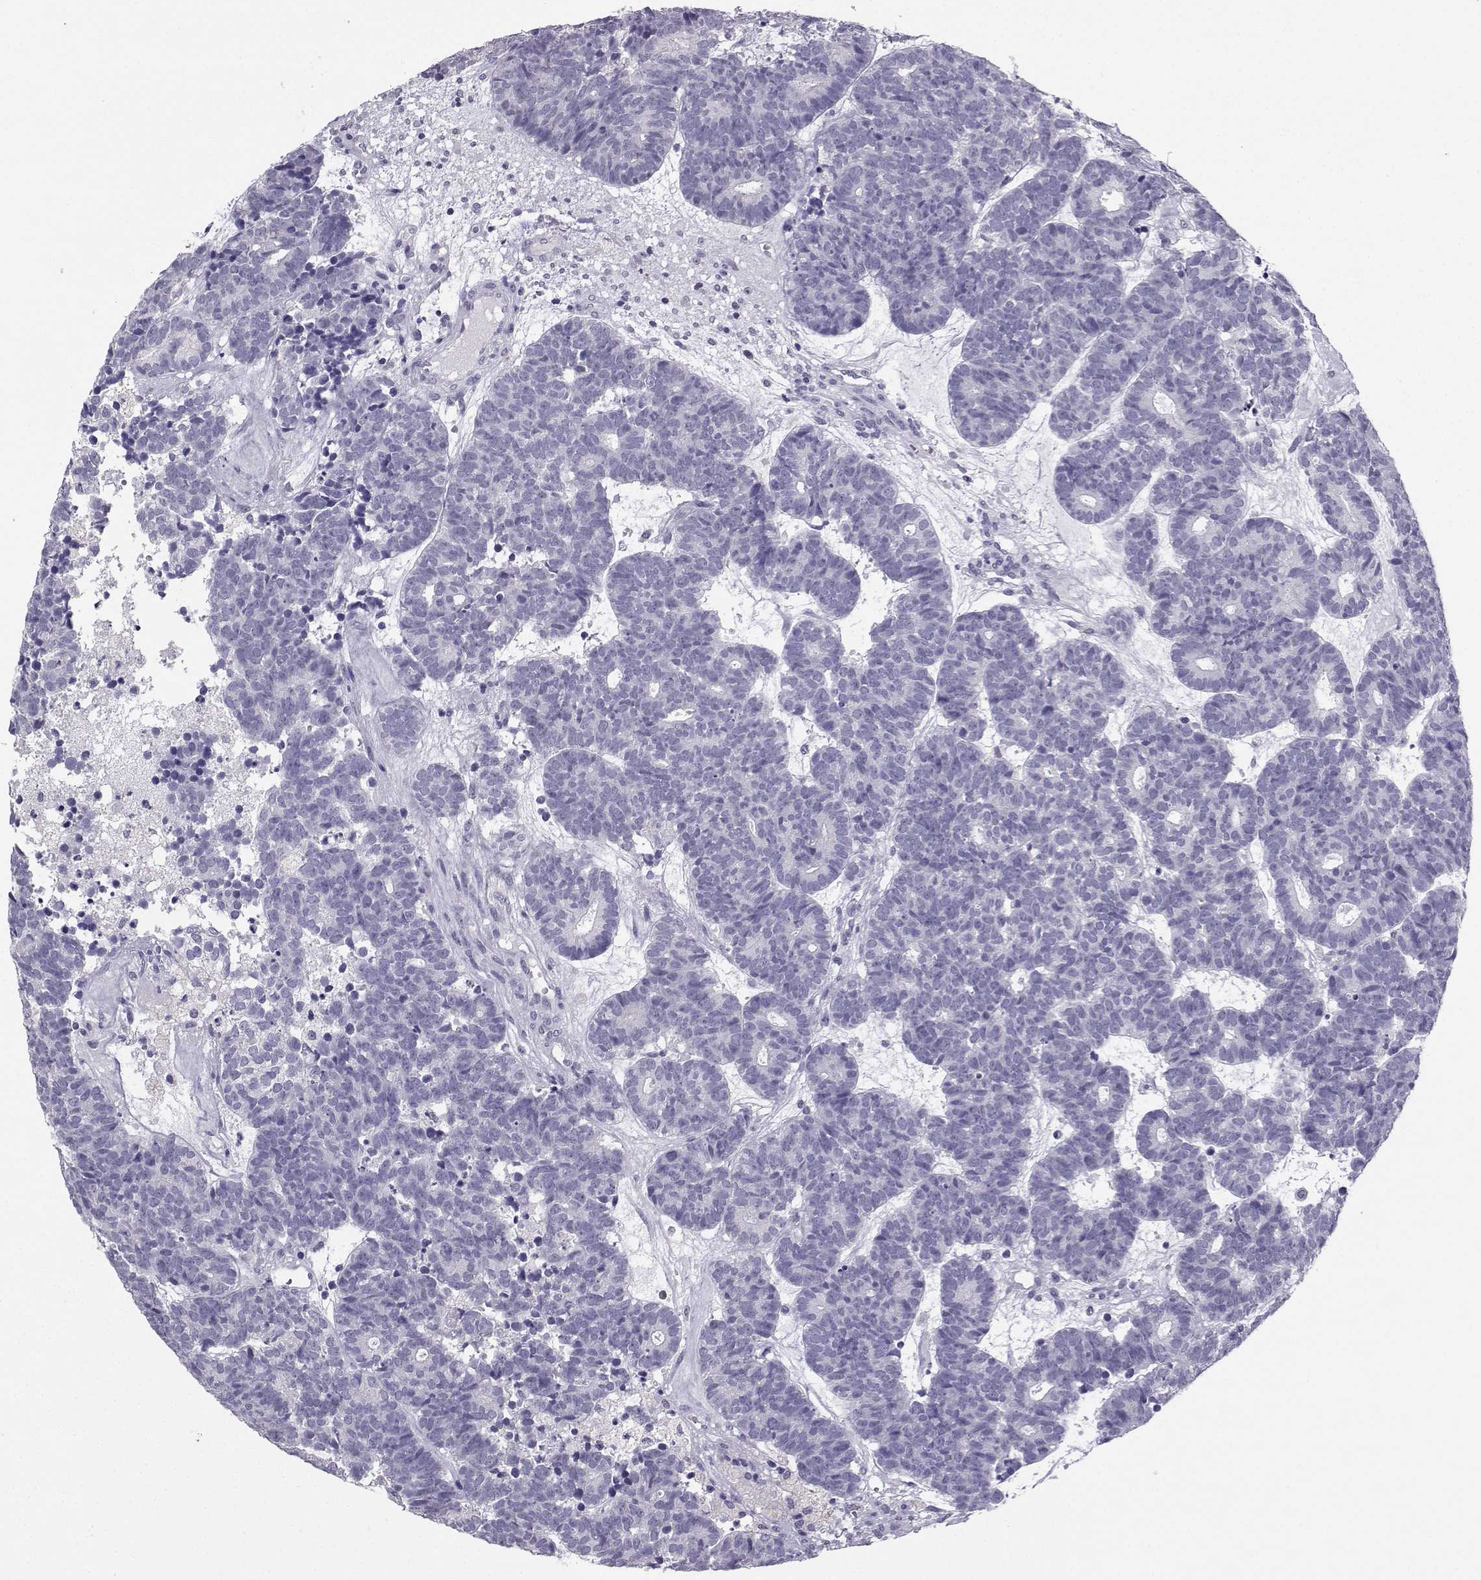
{"staining": {"intensity": "negative", "quantity": "none", "location": "none"}, "tissue": "head and neck cancer", "cell_type": "Tumor cells", "image_type": "cancer", "snomed": [{"axis": "morphology", "description": "Adenocarcinoma, NOS"}, {"axis": "topography", "description": "Head-Neck"}], "caption": "The immunohistochemistry histopathology image has no significant staining in tumor cells of adenocarcinoma (head and neck) tissue.", "gene": "TBR1", "patient": {"sex": "female", "age": 81}}